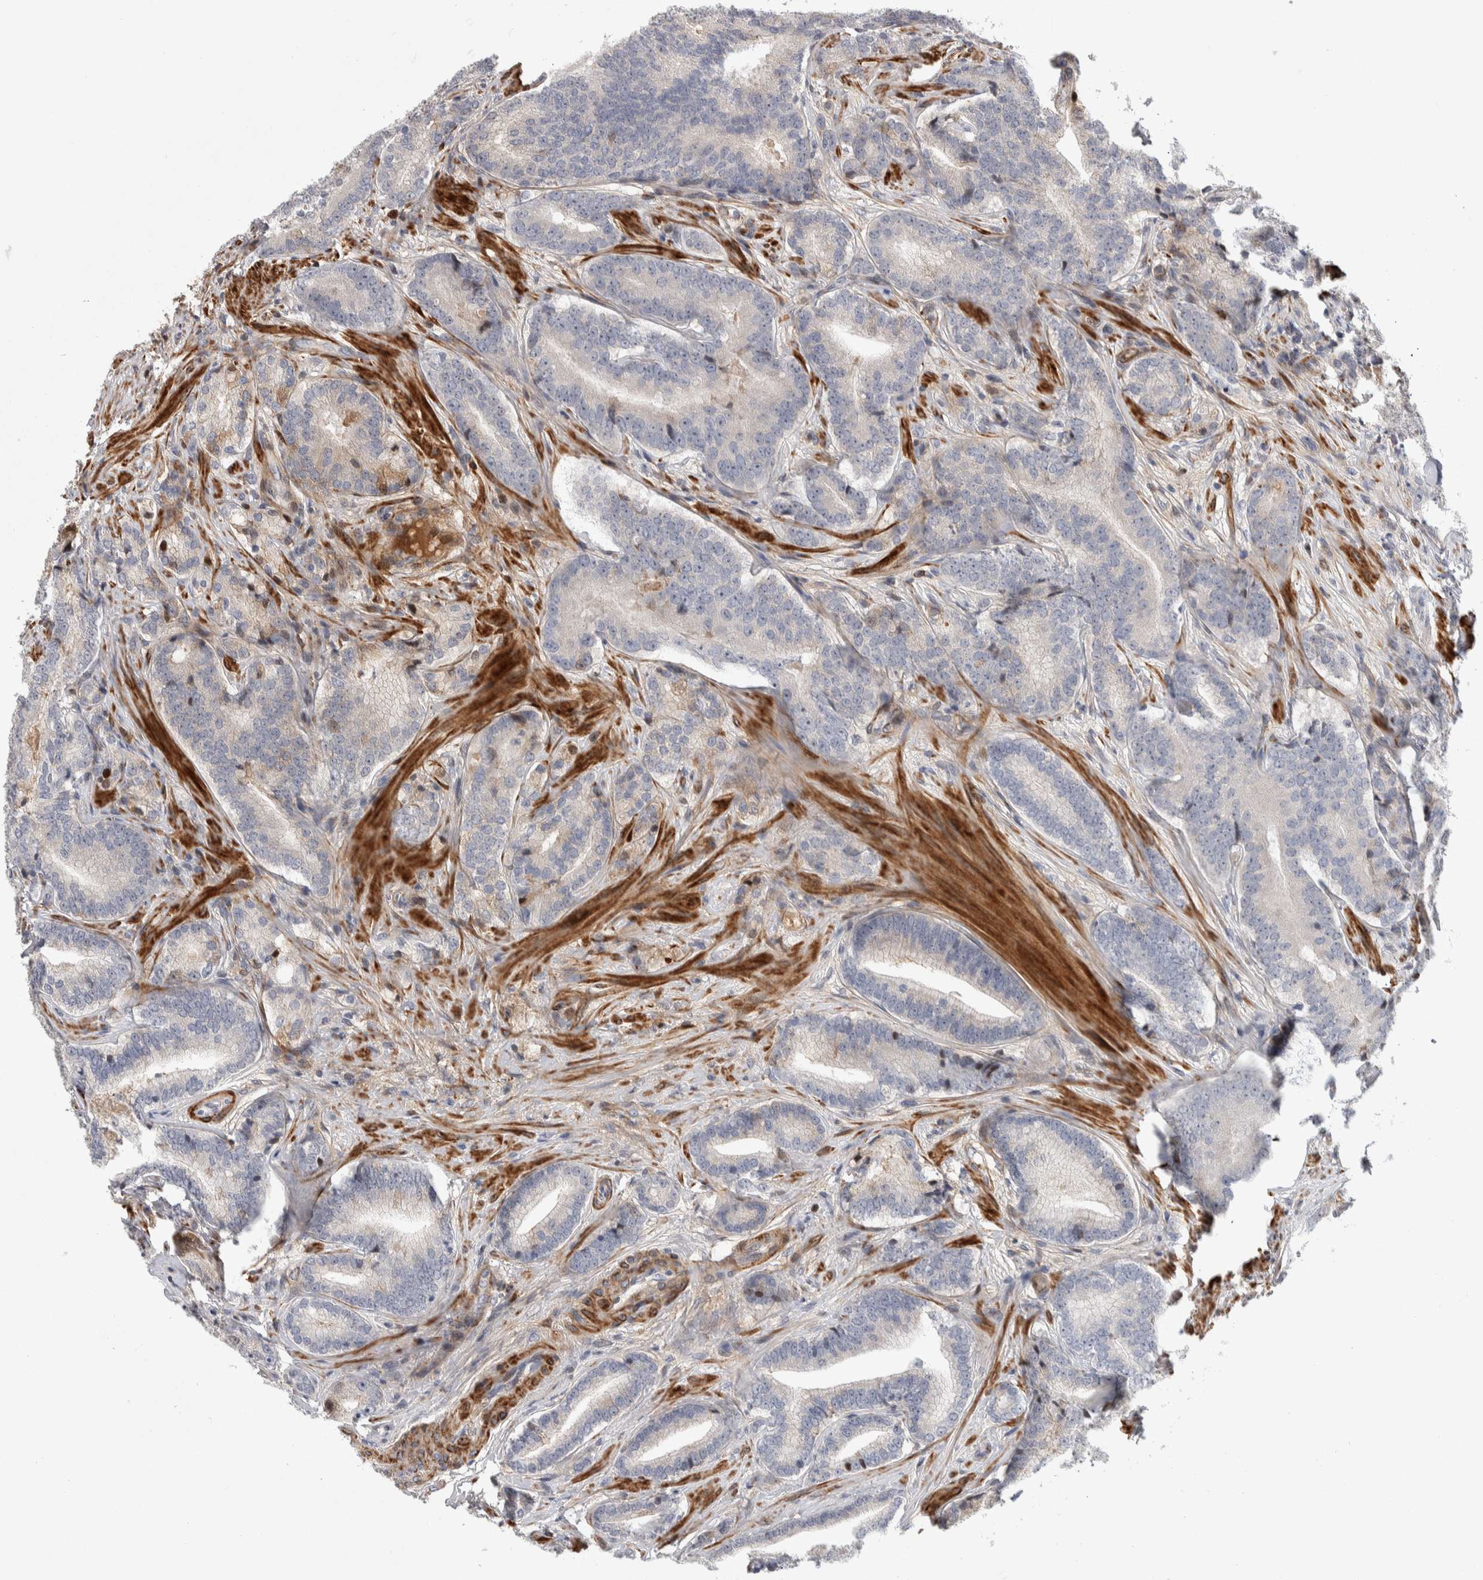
{"staining": {"intensity": "negative", "quantity": "none", "location": "none"}, "tissue": "prostate cancer", "cell_type": "Tumor cells", "image_type": "cancer", "snomed": [{"axis": "morphology", "description": "Adenocarcinoma, High grade"}, {"axis": "topography", "description": "Prostate"}], "caption": "DAB immunohistochemical staining of prostate cancer (high-grade adenocarcinoma) displays no significant positivity in tumor cells. (Immunohistochemistry, brightfield microscopy, high magnification).", "gene": "PSMG3", "patient": {"sex": "male", "age": 55}}